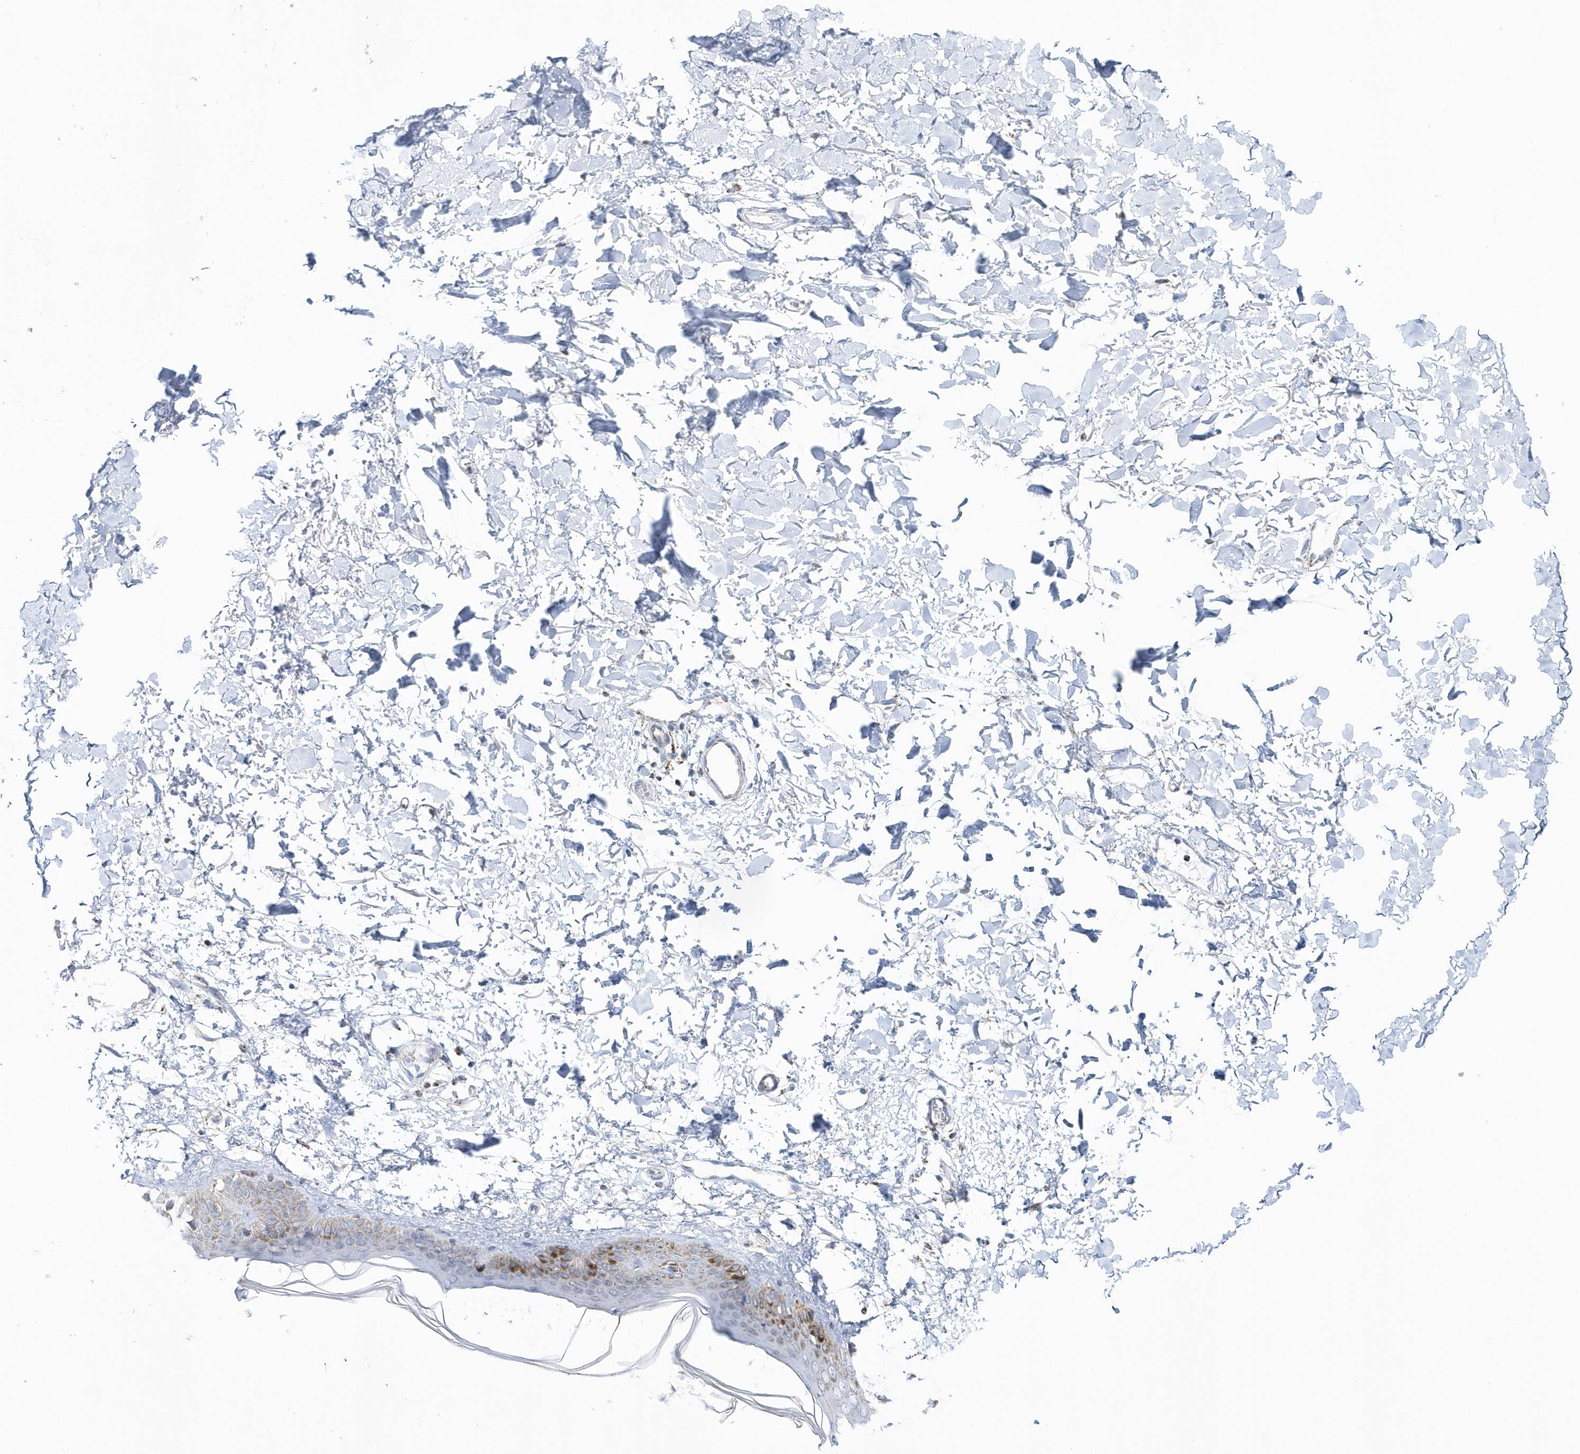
{"staining": {"intensity": "weak", "quantity": "<25%", "location": "cytoplasmic/membranous"}, "tissue": "skin", "cell_type": "Fibroblasts", "image_type": "normal", "snomed": [{"axis": "morphology", "description": "Normal tissue, NOS"}, {"axis": "topography", "description": "Skin"}], "caption": "IHC of unremarkable skin displays no positivity in fibroblasts. (DAB (3,3'-diaminobenzidine) immunohistochemistry visualized using brightfield microscopy, high magnification).", "gene": "TMCO6", "patient": {"sex": "female", "age": 58}}